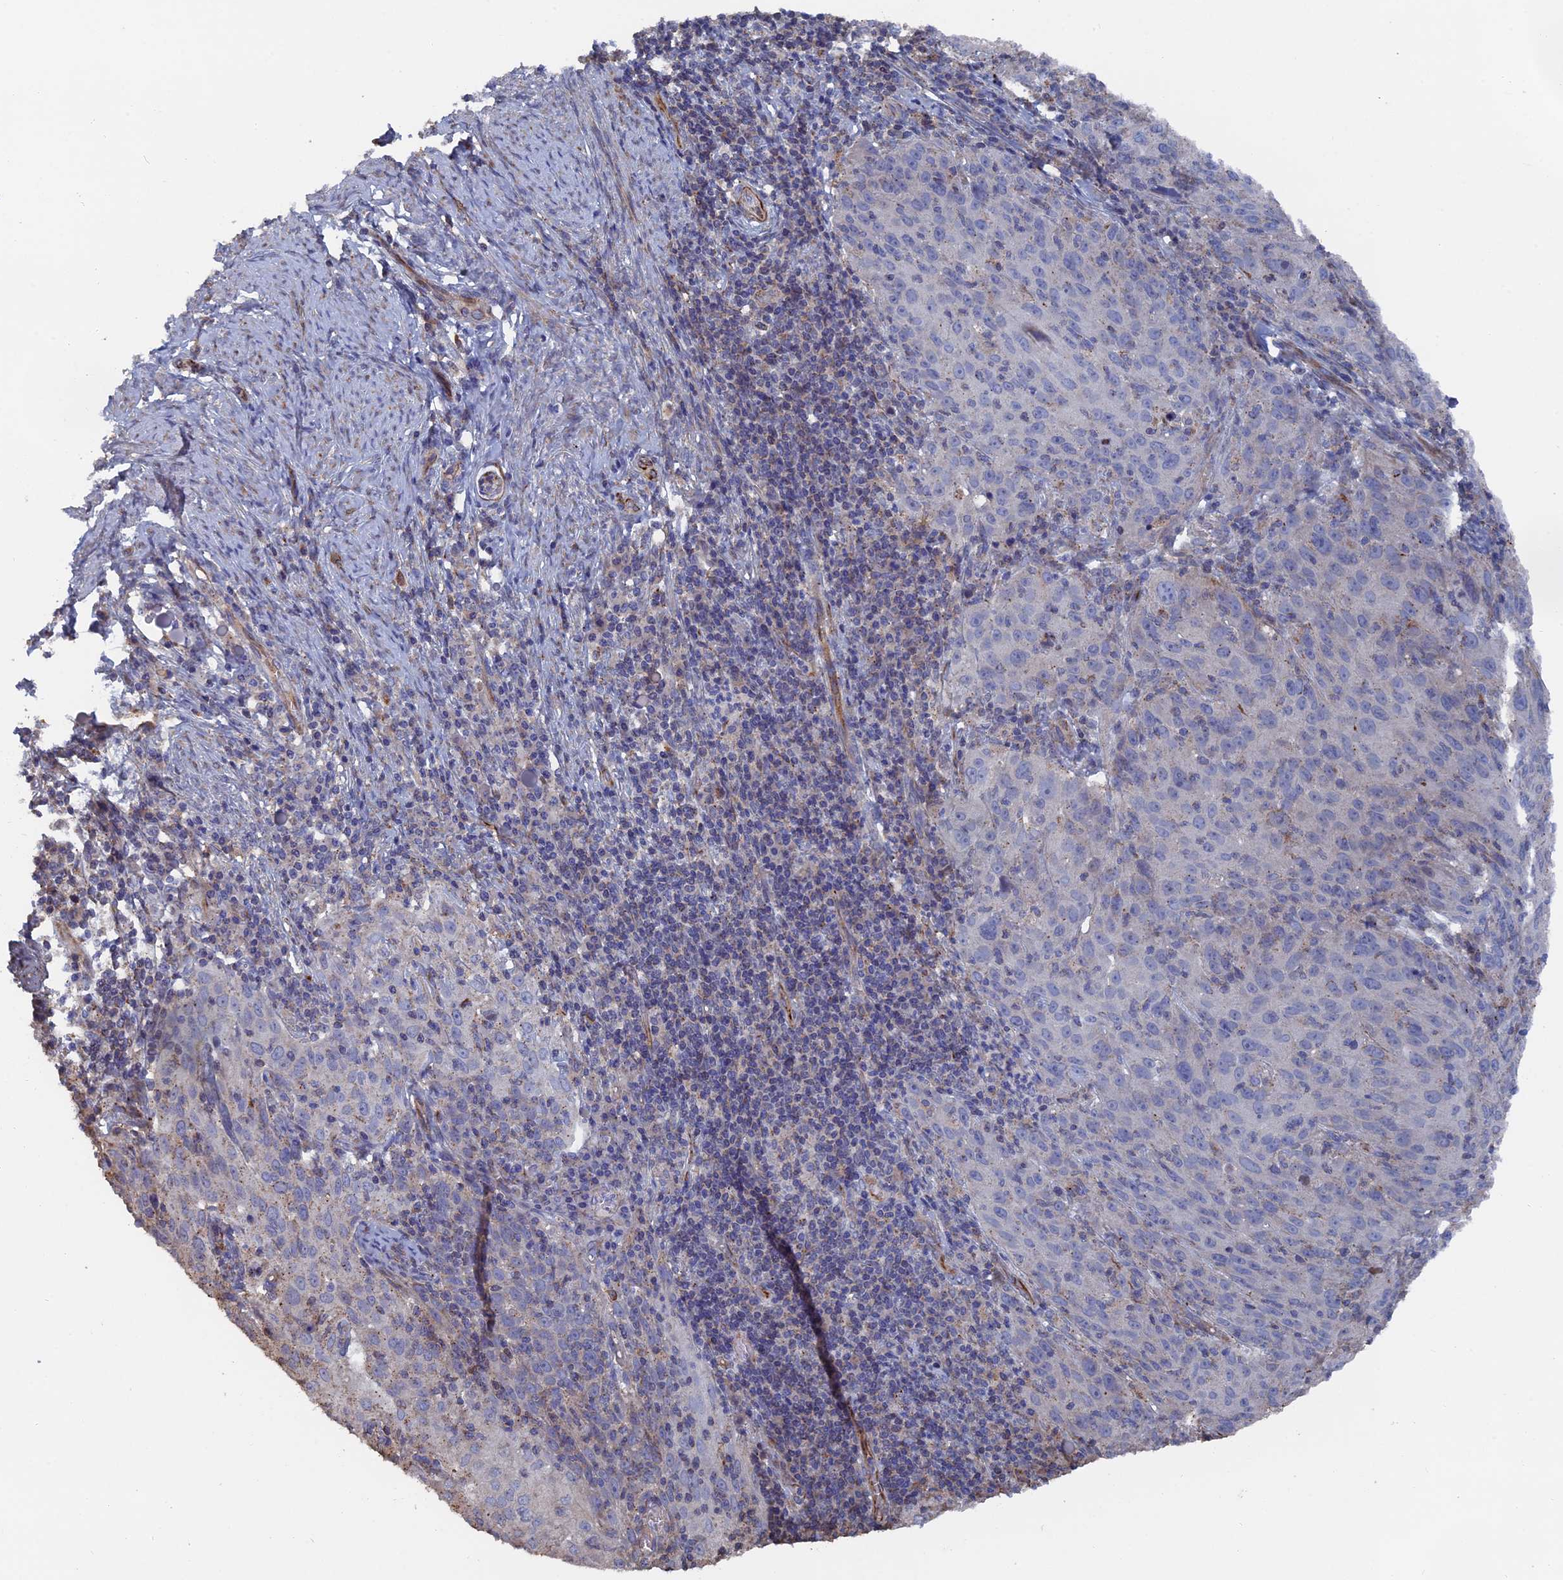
{"staining": {"intensity": "negative", "quantity": "none", "location": "none"}, "tissue": "cervical cancer", "cell_type": "Tumor cells", "image_type": "cancer", "snomed": [{"axis": "morphology", "description": "Squamous cell carcinoma, NOS"}, {"axis": "topography", "description": "Cervix"}], "caption": "Tumor cells show no significant protein staining in squamous cell carcinoma (cervical). (DAB immunohistochemistry (IHC) with hematoxylin counter stain).", "gene": "SMG9", "patient": {"sex": "female", "age": 50}}